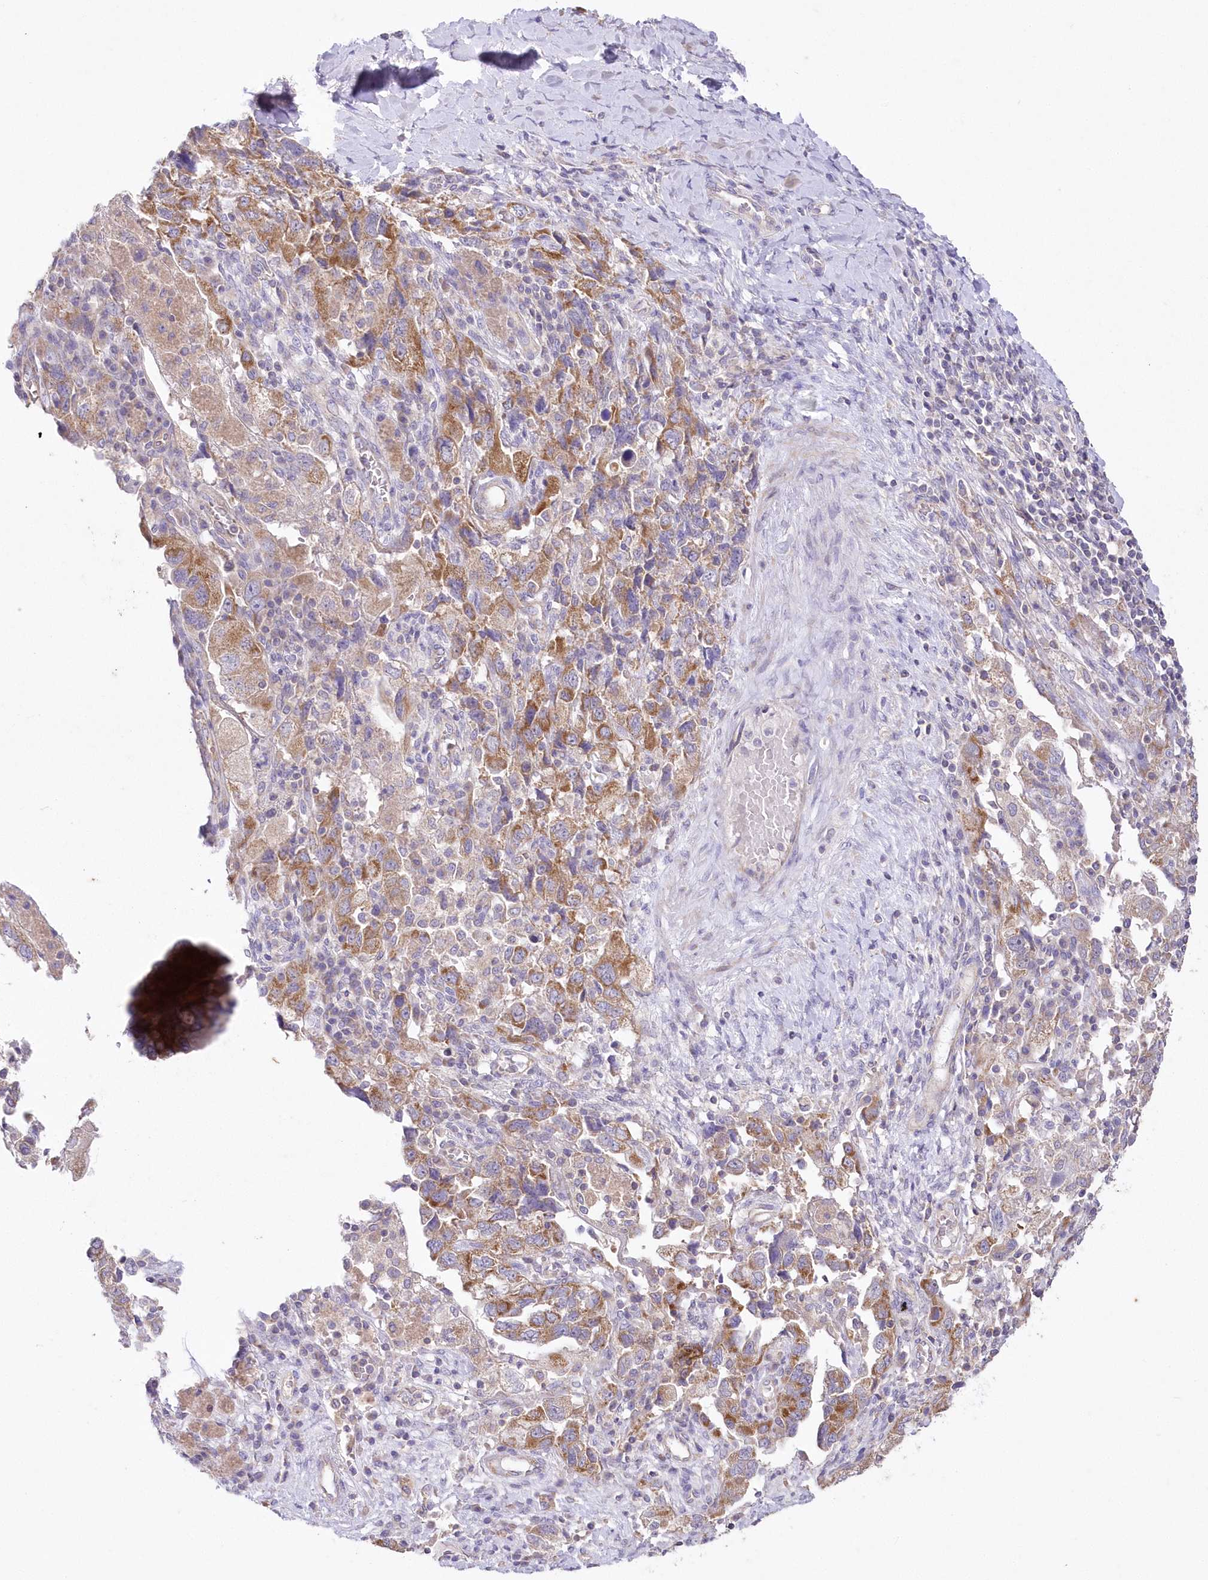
{"staining": {"intensity": "moderate", "quantity": ">75%", "location": "cytoplasmic/membranous"}, "tissue": "ovarian cancer", "cell_type": "Tumor cells", "image_type": "cancer", "snomed": [{"axis": "morphology", "description": "Carcinoma, NOS"}, {"axis": "morphology", "description": "Cystadenocarcinoma, serous, NOS"}, {"axis": "topography", "description": "Ovary"}], "caption": "Ovarian cancer stained with a protein marker reveals moderate staining in tumor cells.", "gene": "ITSN2", "patient": {"sex": "female", "age": 69}}